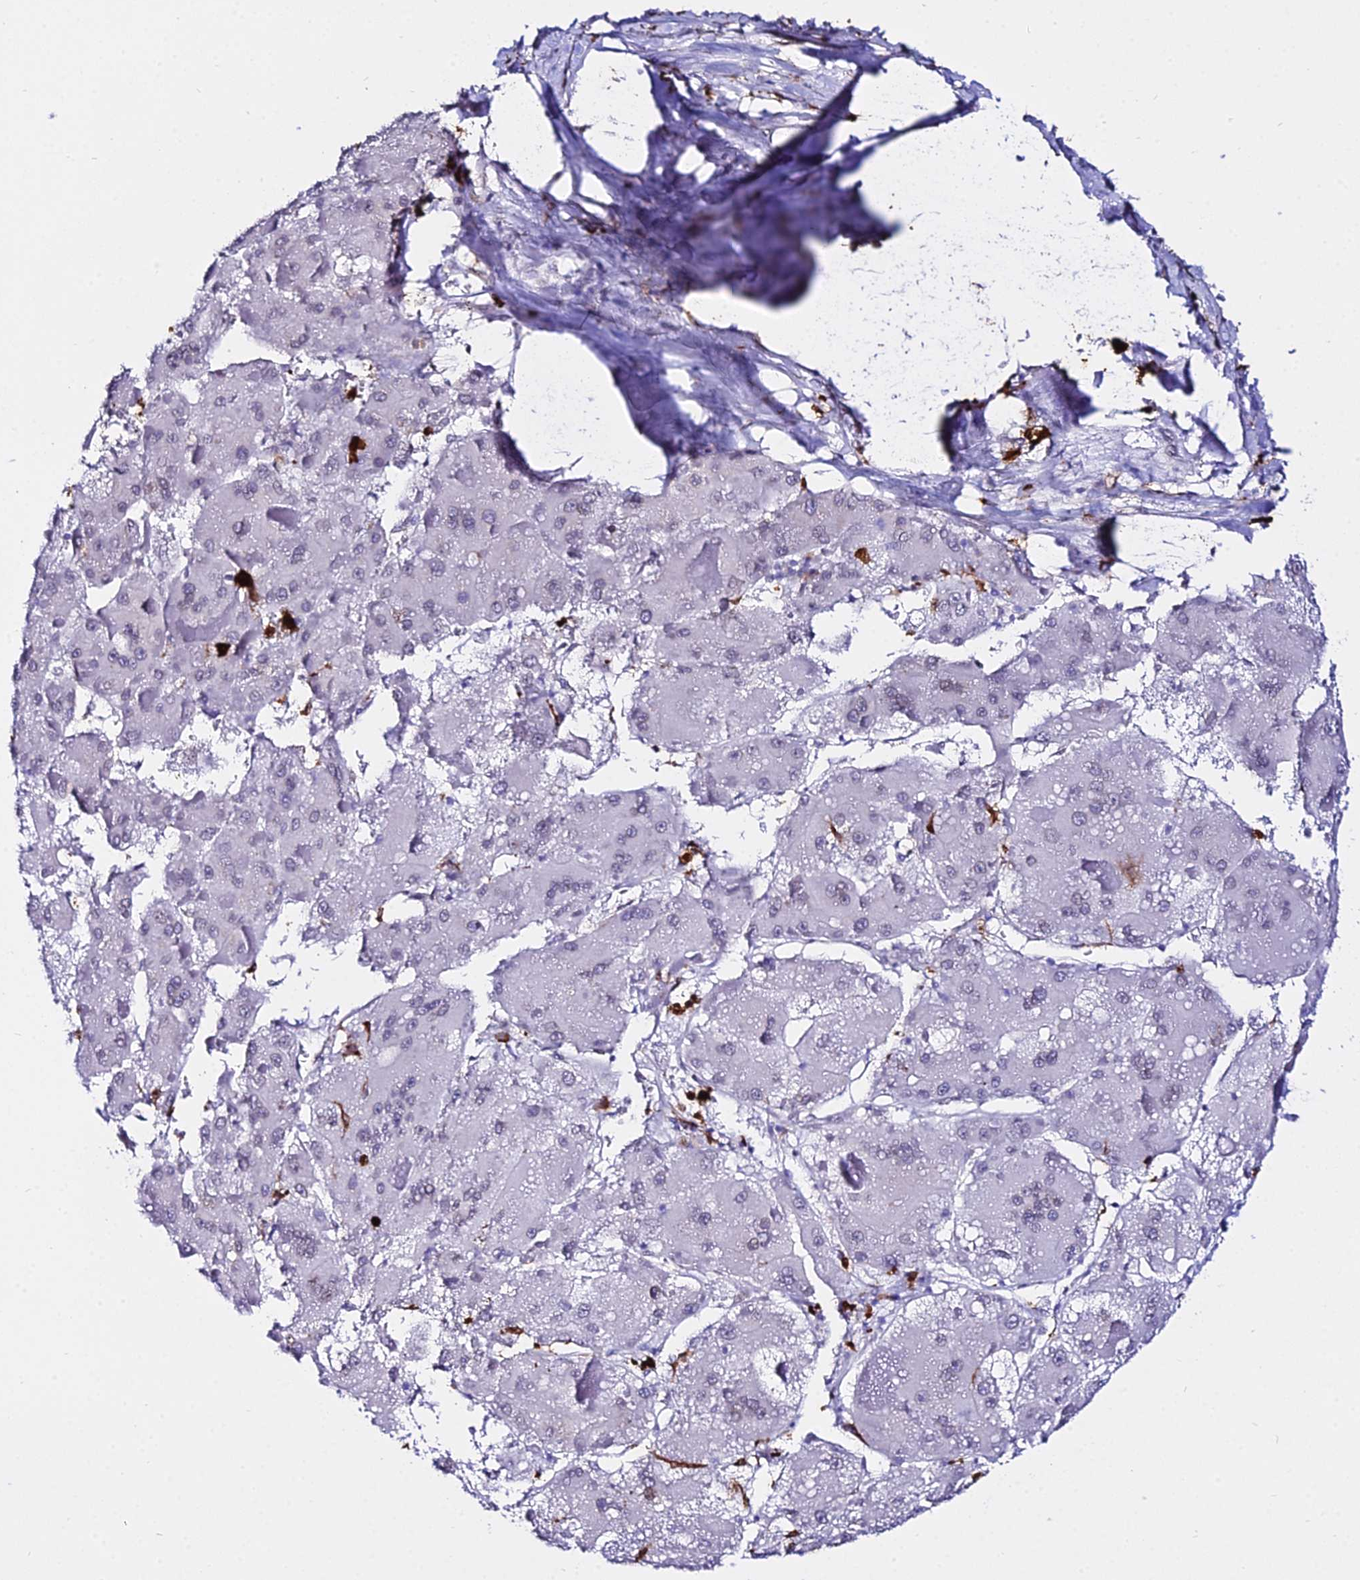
{"staining": {"intensity": "moderate", "quantity": "25%-75%", "location": "nuclear"}, "tissue": "liver cancer", "cell_type": "Tumor cells", "image_type": "cancer", "snomed": [{"axis": "morphology", "description": "Carcinoma, Hepatocellular, NOS"}, {"axis": "topography", "description": "Liver"}], "caption": "An immunohistochemistry (IHC) photomicrograph of neoplastic tissue is shown. Protein staining in brown labels moderate nuclear positivity in liver hepatocellular carcinoma within tumor cells. (DAB IHC, brown staining for protein, blue staining for nuclei).", "gene": "MCM10", "patient": {"sex": "female", "age": 73}}